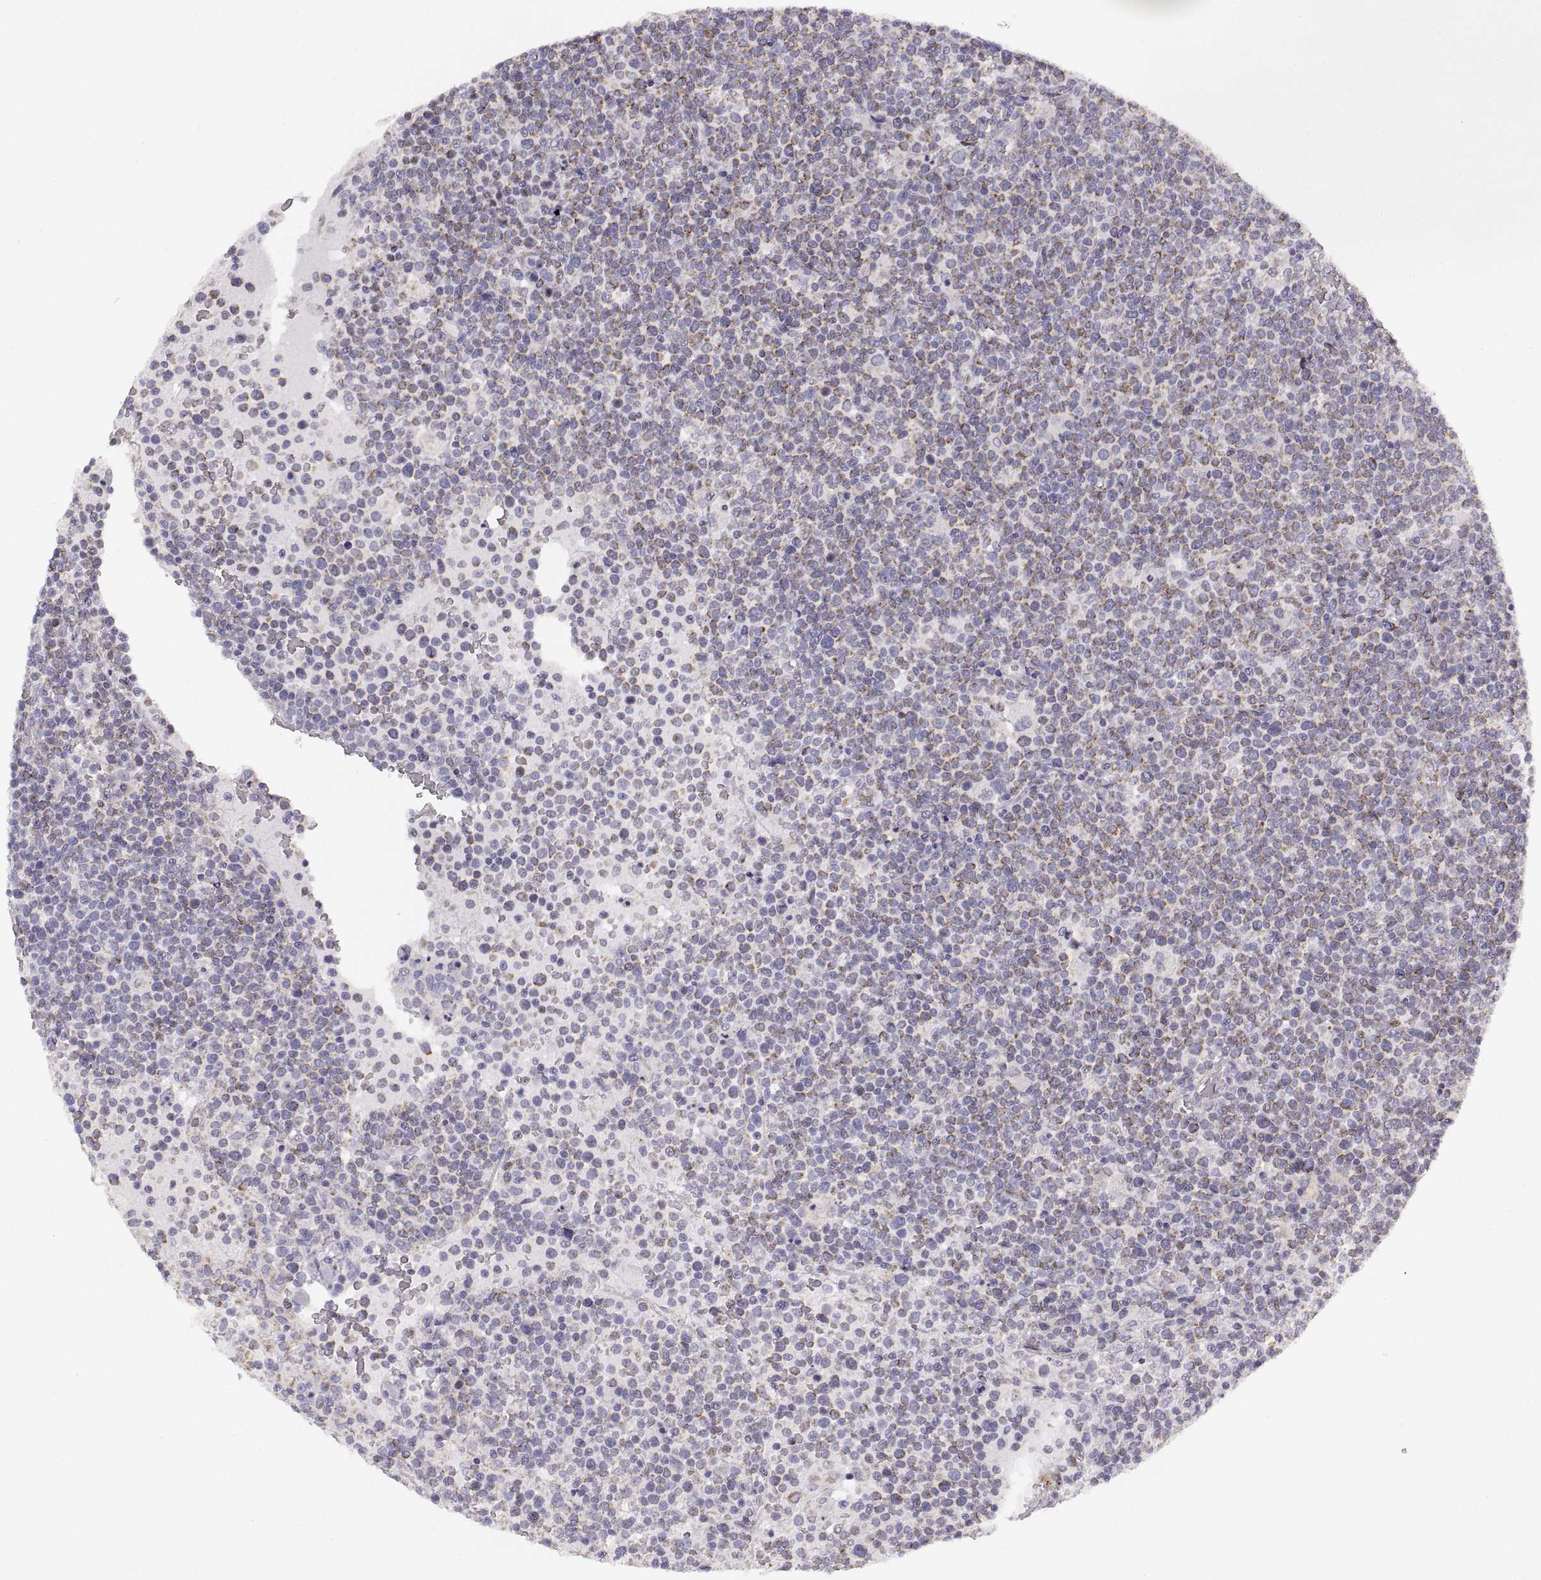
{"staining": {"intensity": "negative", "quantity": "none", "location": "none"}, "tissue": "lymphoma", "cell_type": "Tumor cells", "image_type": "cancer", "snomed": [{"axis": "morphology", "description": "Malignant lymphoma, non-Hodgkin's type, High grade"}, {"axis": "topography", "description": "Lymph node"}], "caption": "DAB immunohistochemical staining of lymphoma reveals no significant expression in tumor cells. The staining was performed using DAB to visualize the protein expression in brown, while the nuclei were stained in blue with hematoxylin (Magnification: 20x).", "gene": "RDH13", "patient": {"sex": "male", "age": 61}}